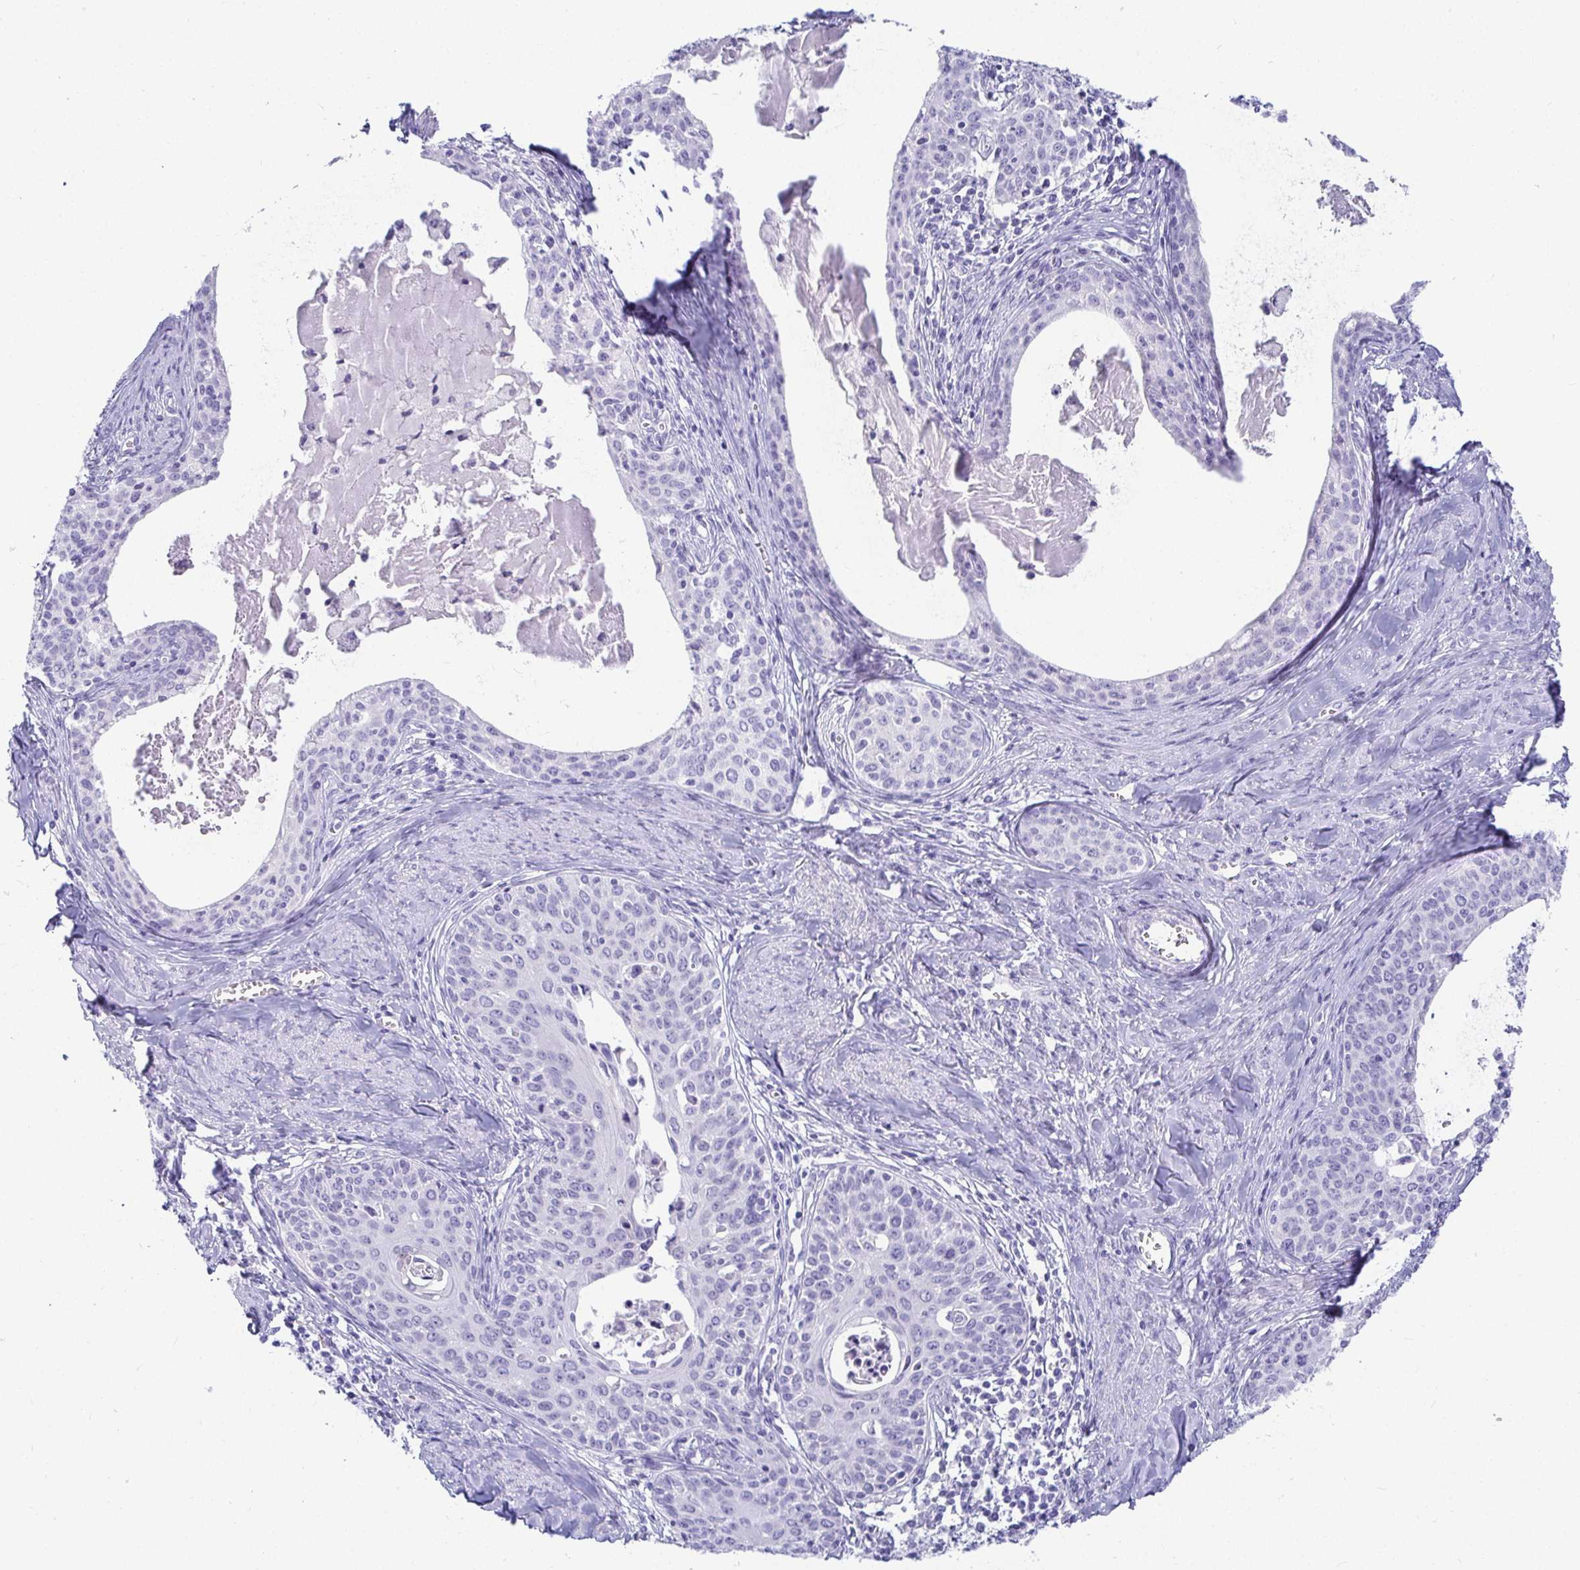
{"staining": {"intensity": "negative", "quantity": "none", "location": "none"}, "tissue": "cervical cancer", "cell_type": "Tumor cells", "image_type": "cancer", "snomed": [{"axis": "morphology", "description": "Squamous cell carcinoma, NOS"}, {"axis": "morphology", "description": "Adenocarcinoma, NOS"}, {"axis": "topography", "description": "Cervix"}], "caption": "Cervical cancer was stained to show a protein in brown. There is no significant positivity in tumor cells.", "gene": "TMEM241", "patient": {"sex": "female", "age": 52}}